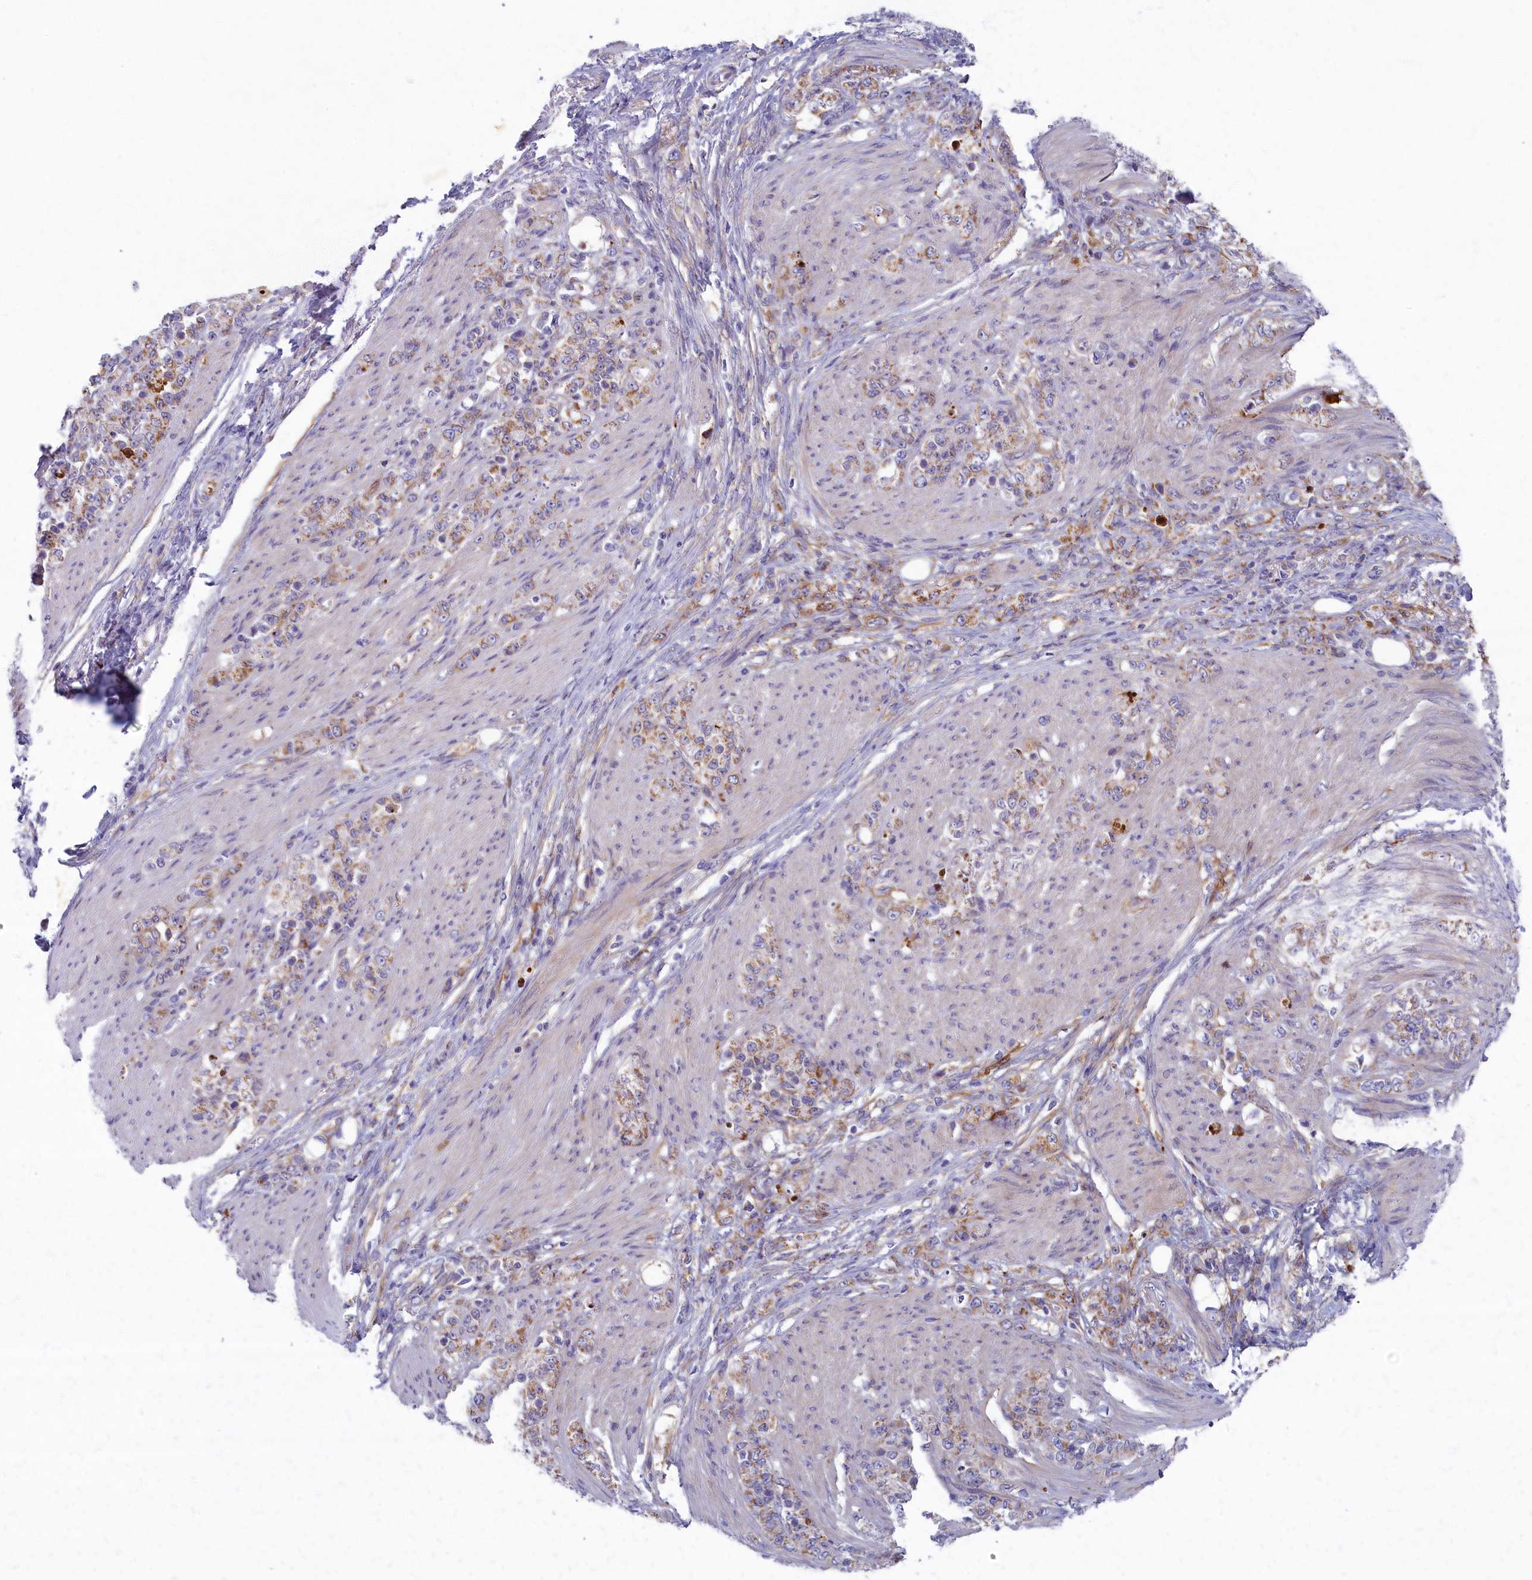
{"staining": {"intensity": "moderate", "quantity": ">75%", "location": "cytoplasmic/membranous"}, "tissue": "stomach cancer", "cell_type": "Tumor cells", "image_type": "cancer", "snomed": [{"axis": "morphology", "description": "Adenocarcinoma, NOS"}, {"axis": "topography", "description": "Stomach"}], "caption": "A brown stain labels moderate cytoplasmic/membranous expression of a protein in adenocarcinoma (stomach) tumor cells. (brown staining indicates protein expression, while blue staining denotes nuclei).", "gene": "MRPS25", "patient": {"sex": "female", "age": 79}}